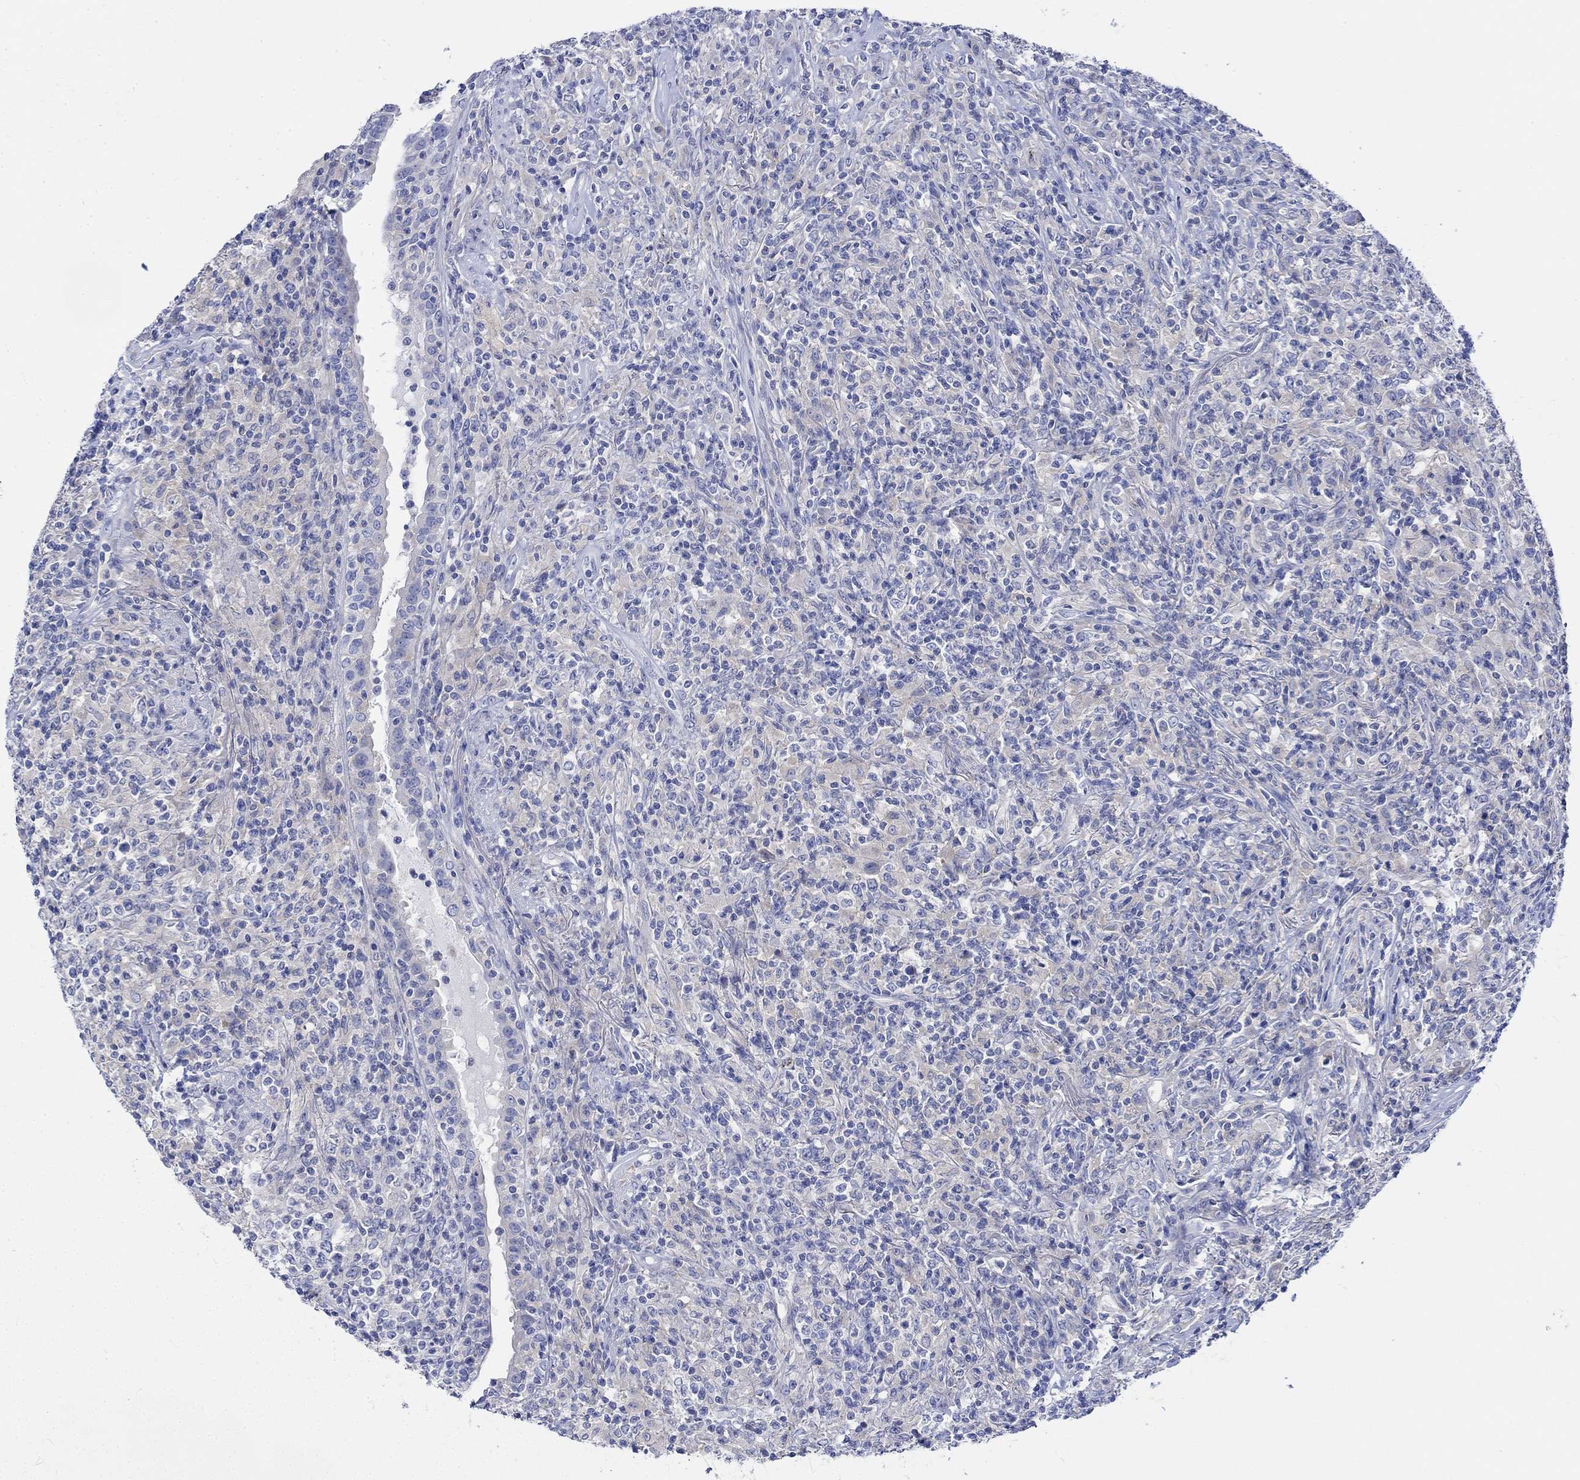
{"staining": {"intensity": "negative", "quantity": "none", "location": "none"}, "tissue": "lymphoma", "cell_type": "Tumor cells", "image_type": "cancer", "snomed": [{"axis": "morphology", "description": "Malignant lymphoma, non-Hodgkin's type, High grade"}, {"axis": "topography", "description": "Lung"}], "caption": "Immunohistochemistry of malignant lymphoma, non-Hodgkin's type (high-grade) displays no expression in tumor cells.", "gene": "REEP6", "patient": {"sex": "male", "age": 79}}